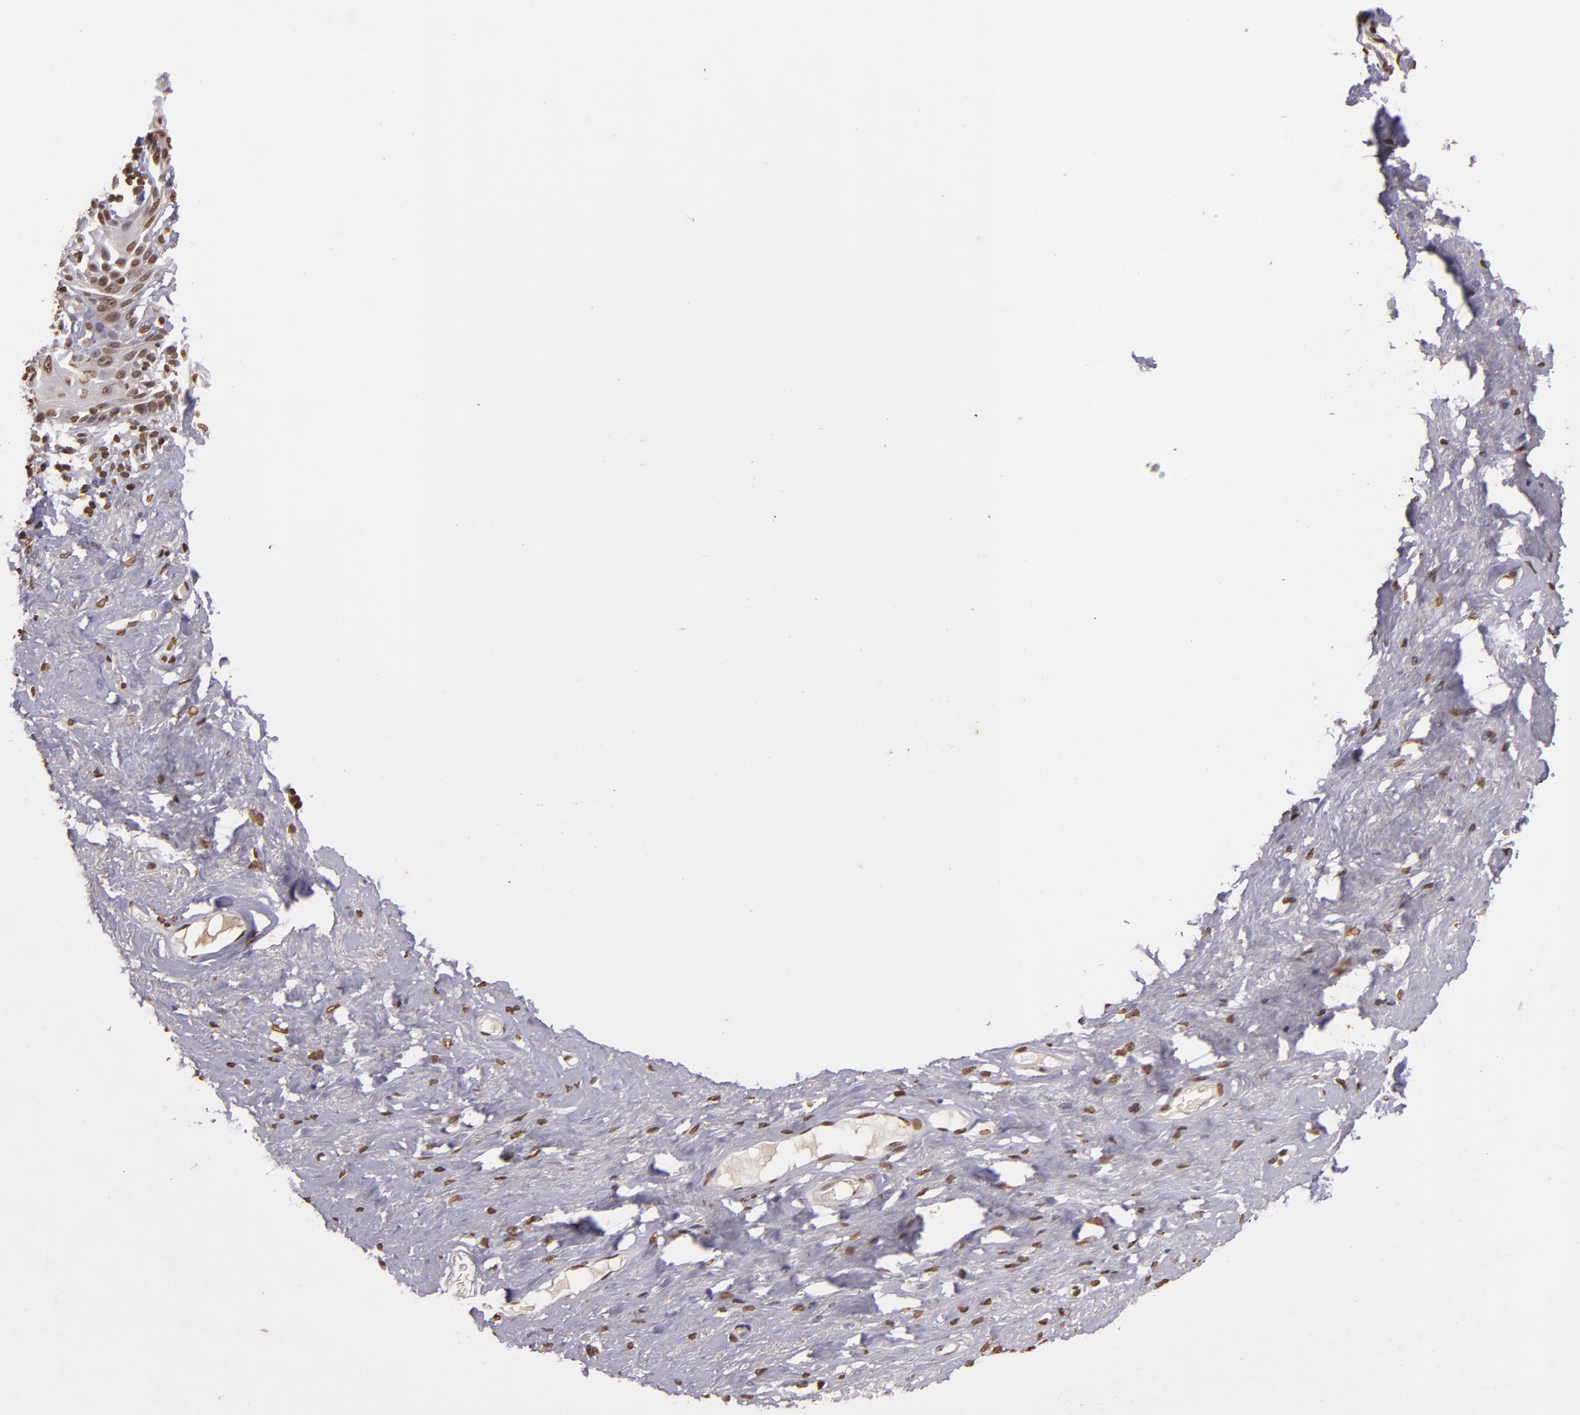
{"staining": {"intensity": "moderate", "quantity": ">75%", "location": "nuclear"}, "tissue": "vagina", "cell_type": "Squamous epithelial cells", "image_type": "normal", "snomed": [{"axis": "morphology", "description": "Normal tissue, NOS"}, {"axis": "topography", "description": "Vagina"}], "caption": "Immunohistochemistry of unremarkable human vagina displays medium levels of moderate nuclear expression in approximately >75% of squamous epithelial cells. (brown staining indicates protein expression, while blue staining denotes nuclei).", "gene": "THRB", "patient": {"sex": "female", "age": 61}}